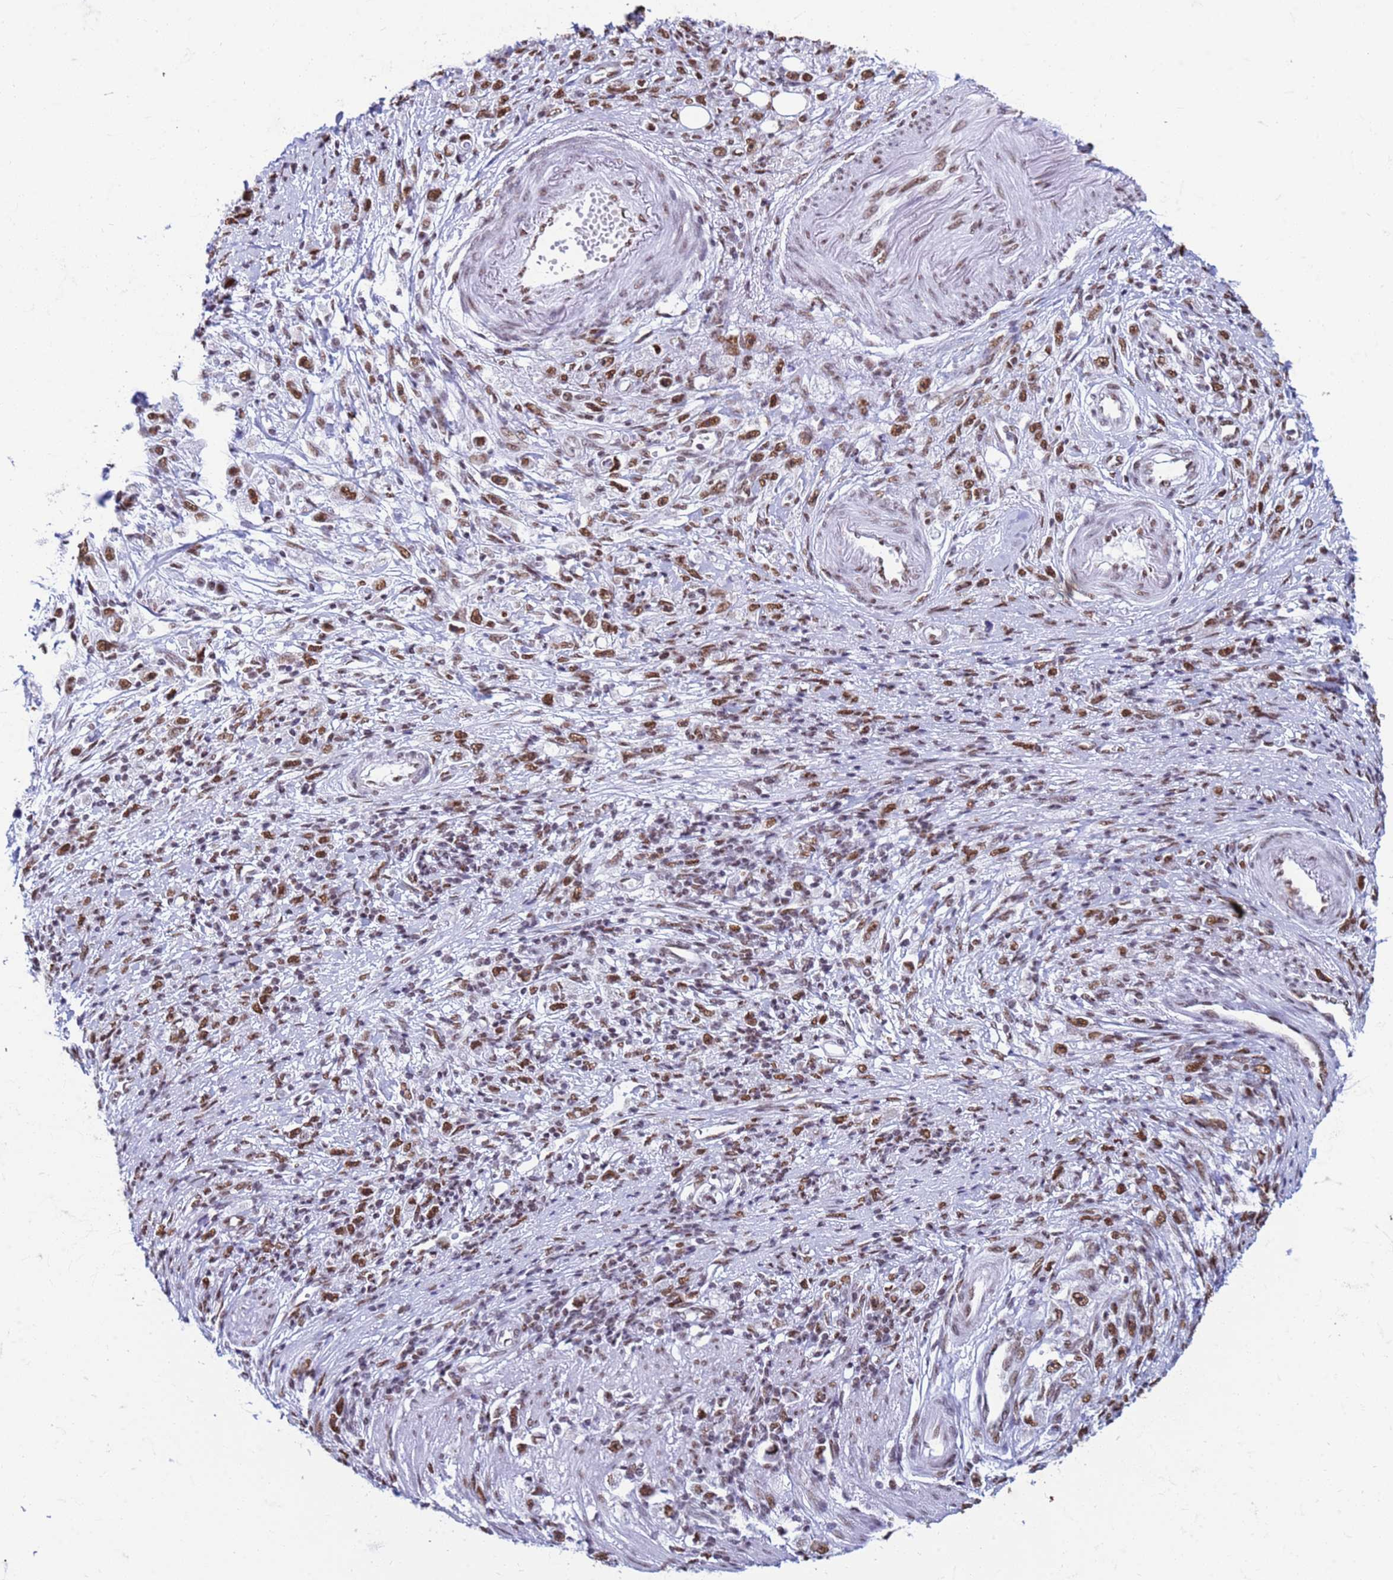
{"staining": {"intensity": "moderate", "quantity": ">75%", "location": "nuclear"}, "tissue": "stomach cancer", "cell_type": "Tumor cells", "image_type": "cancer", "snomed": [{"axis": "morphology", "description": "Adenocarcinoma, NOS"}, {"axis": "topography", "description": "Stomach"}], "caption": "Immunohistochemical staining of adenocarcinoma (stomach) demonstrates medium levels of moderate nuclear staining in approximately >75% of tumor cells.", "gene": "FAM170B", "patient": {"sex": "female", "age": 59}}